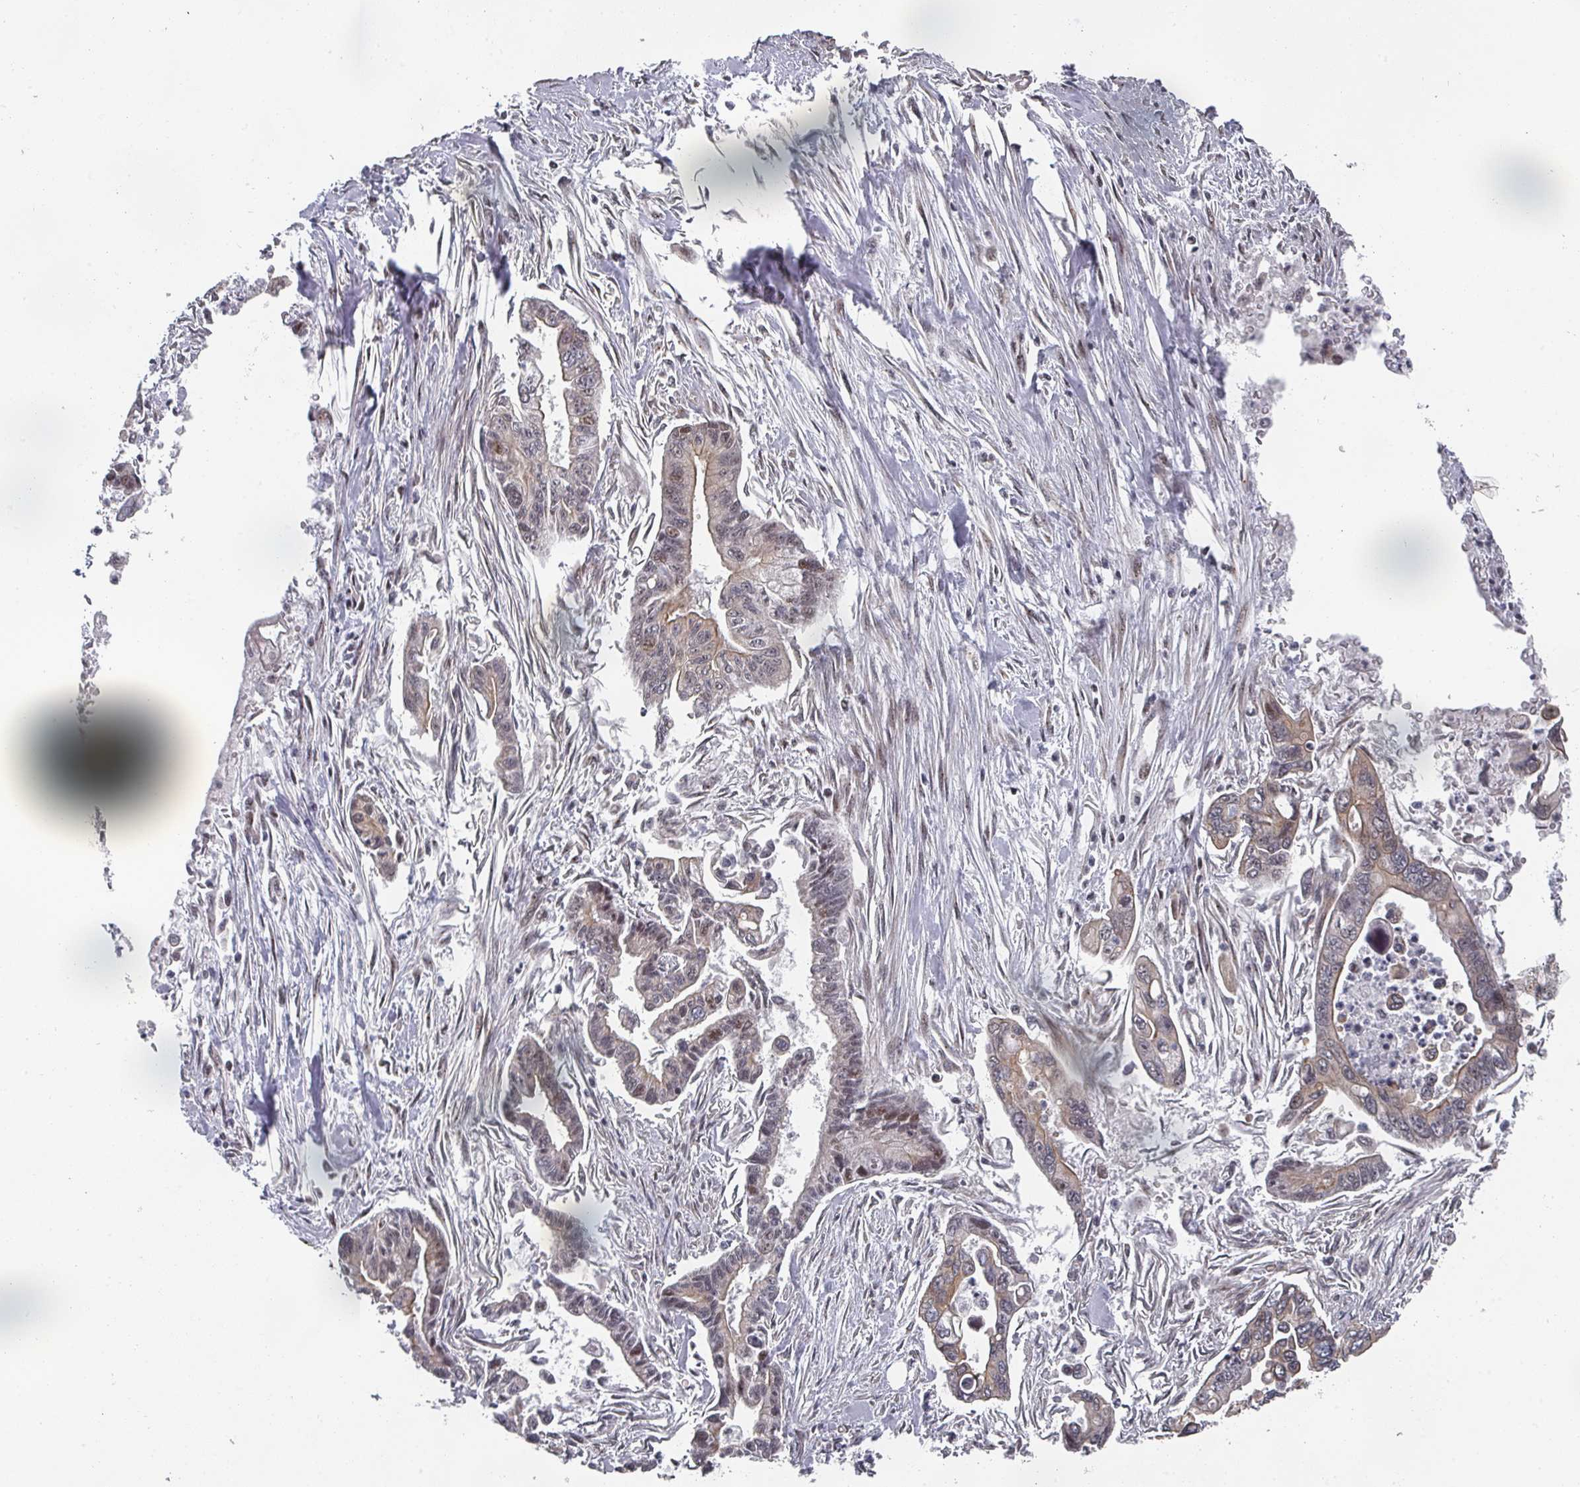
{"staining": {"intensity": "weak", "quantity": "25%-75%", "location": "cytoplasmic/membranous"}, "tissue": "pancreatic cancer", "cell_type": "Tumor cells", "image_type": "cancer", "snomed": [{"axis": "morphology", "description": "Adenocarcinoma, NOS"}, {"axis": "topography", "description": "Pancreas"}], "caption": "Brown immunohistochemical staining in adenocarcinoma (pancreatic) exhibits weak cytoplasmic/membranous expression in about 25%-75% of tumor cells. (DAB (3,3'-diaminobenzidine) = brown stain, brightfield microscopy at high magnification).", "gene": "KIF1C", "patient": {"sex": "male", "age": 70}}